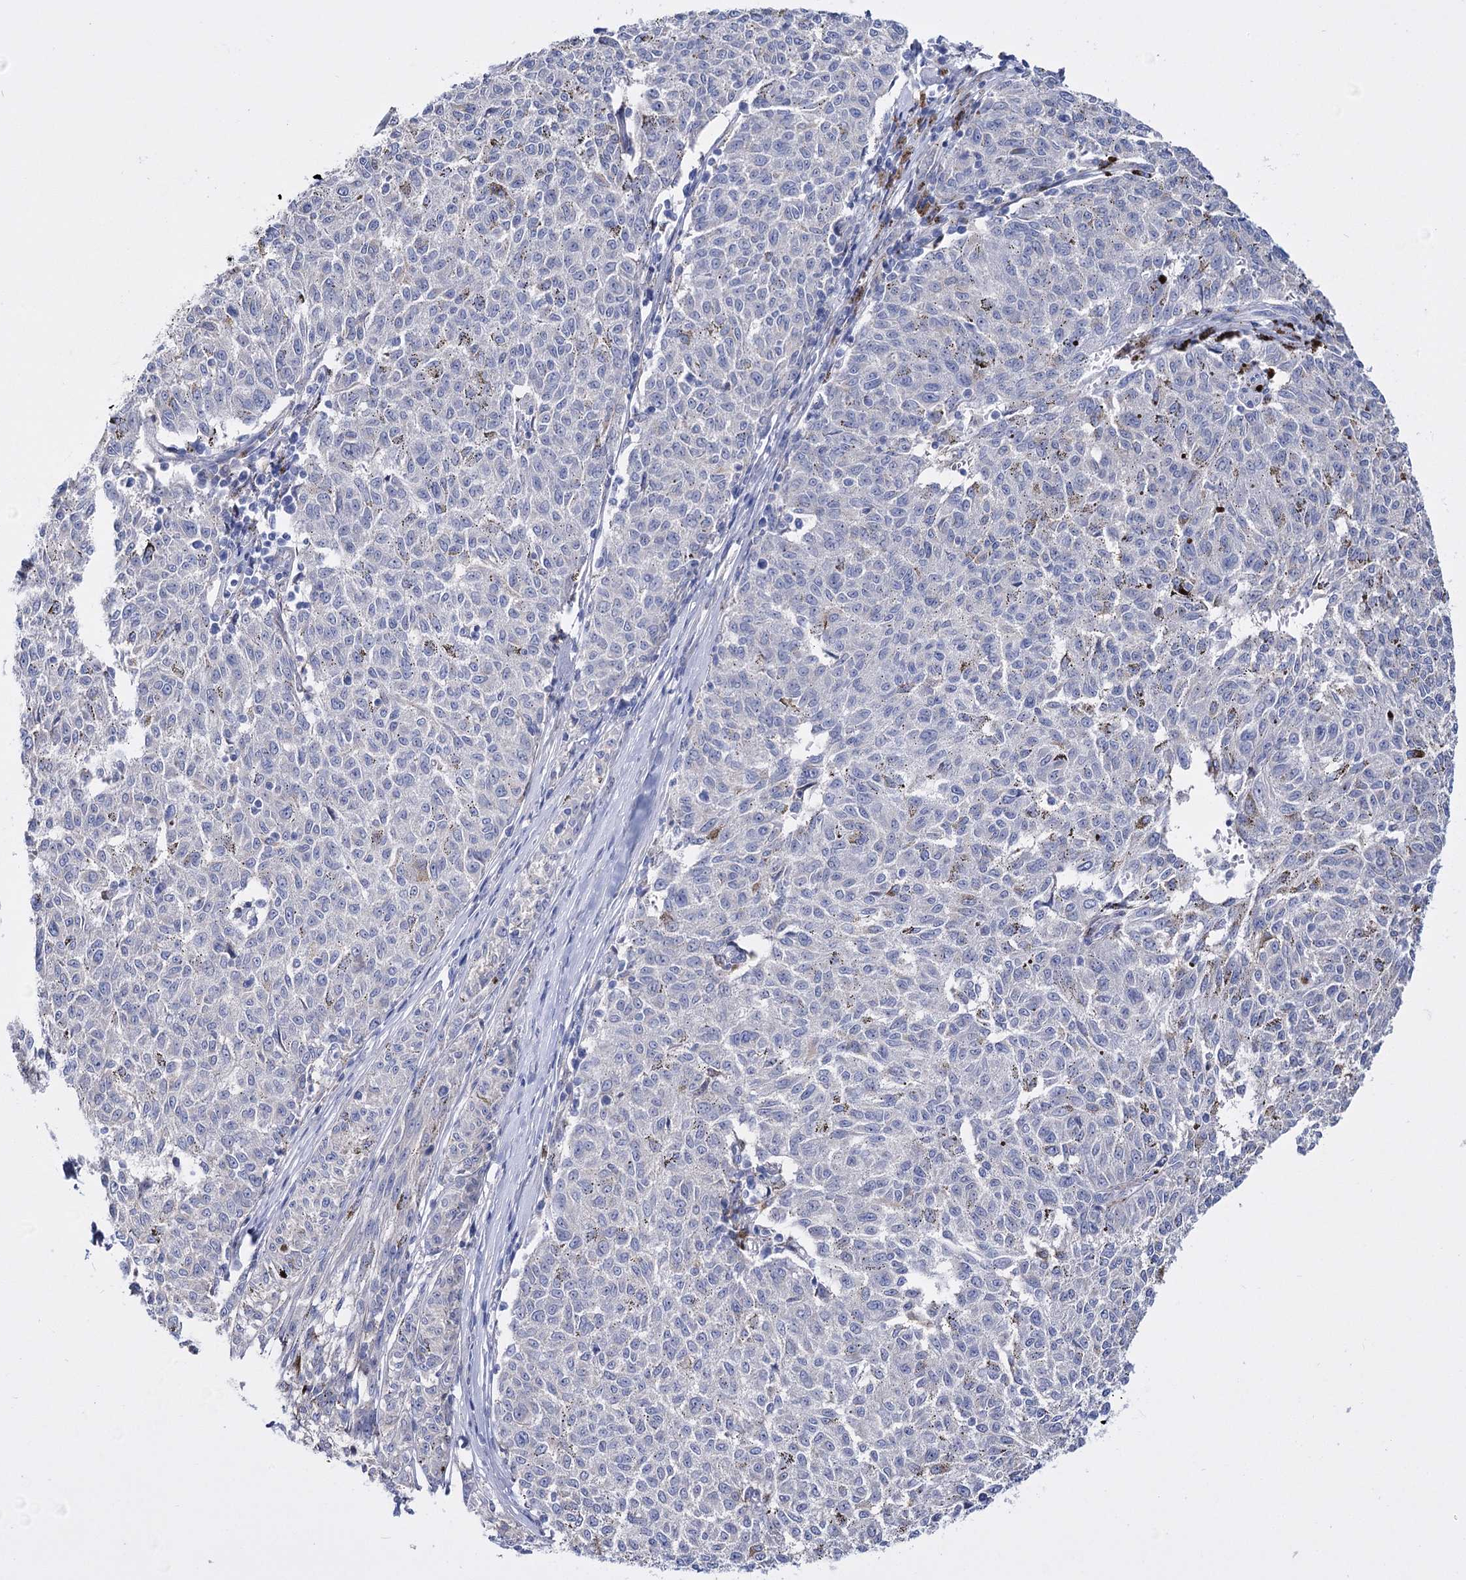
{"staining": {"intensity": "negative", "quantity": "none", "location": "none"}, "tissue": "melanoma", "cell_type": "Tumor cells", "image_type": "cancer", "snomed": [{"axis": "morphology", "description": "Malignant melanoma, NOS"}, {"axis": "topography", "description": "Skin"}], "caption": "The image exhibits no significant staining in tumor cells of malignant melanoma.", "gene": "LRRC34", "patient": {"sex": "female", "age": 72}}